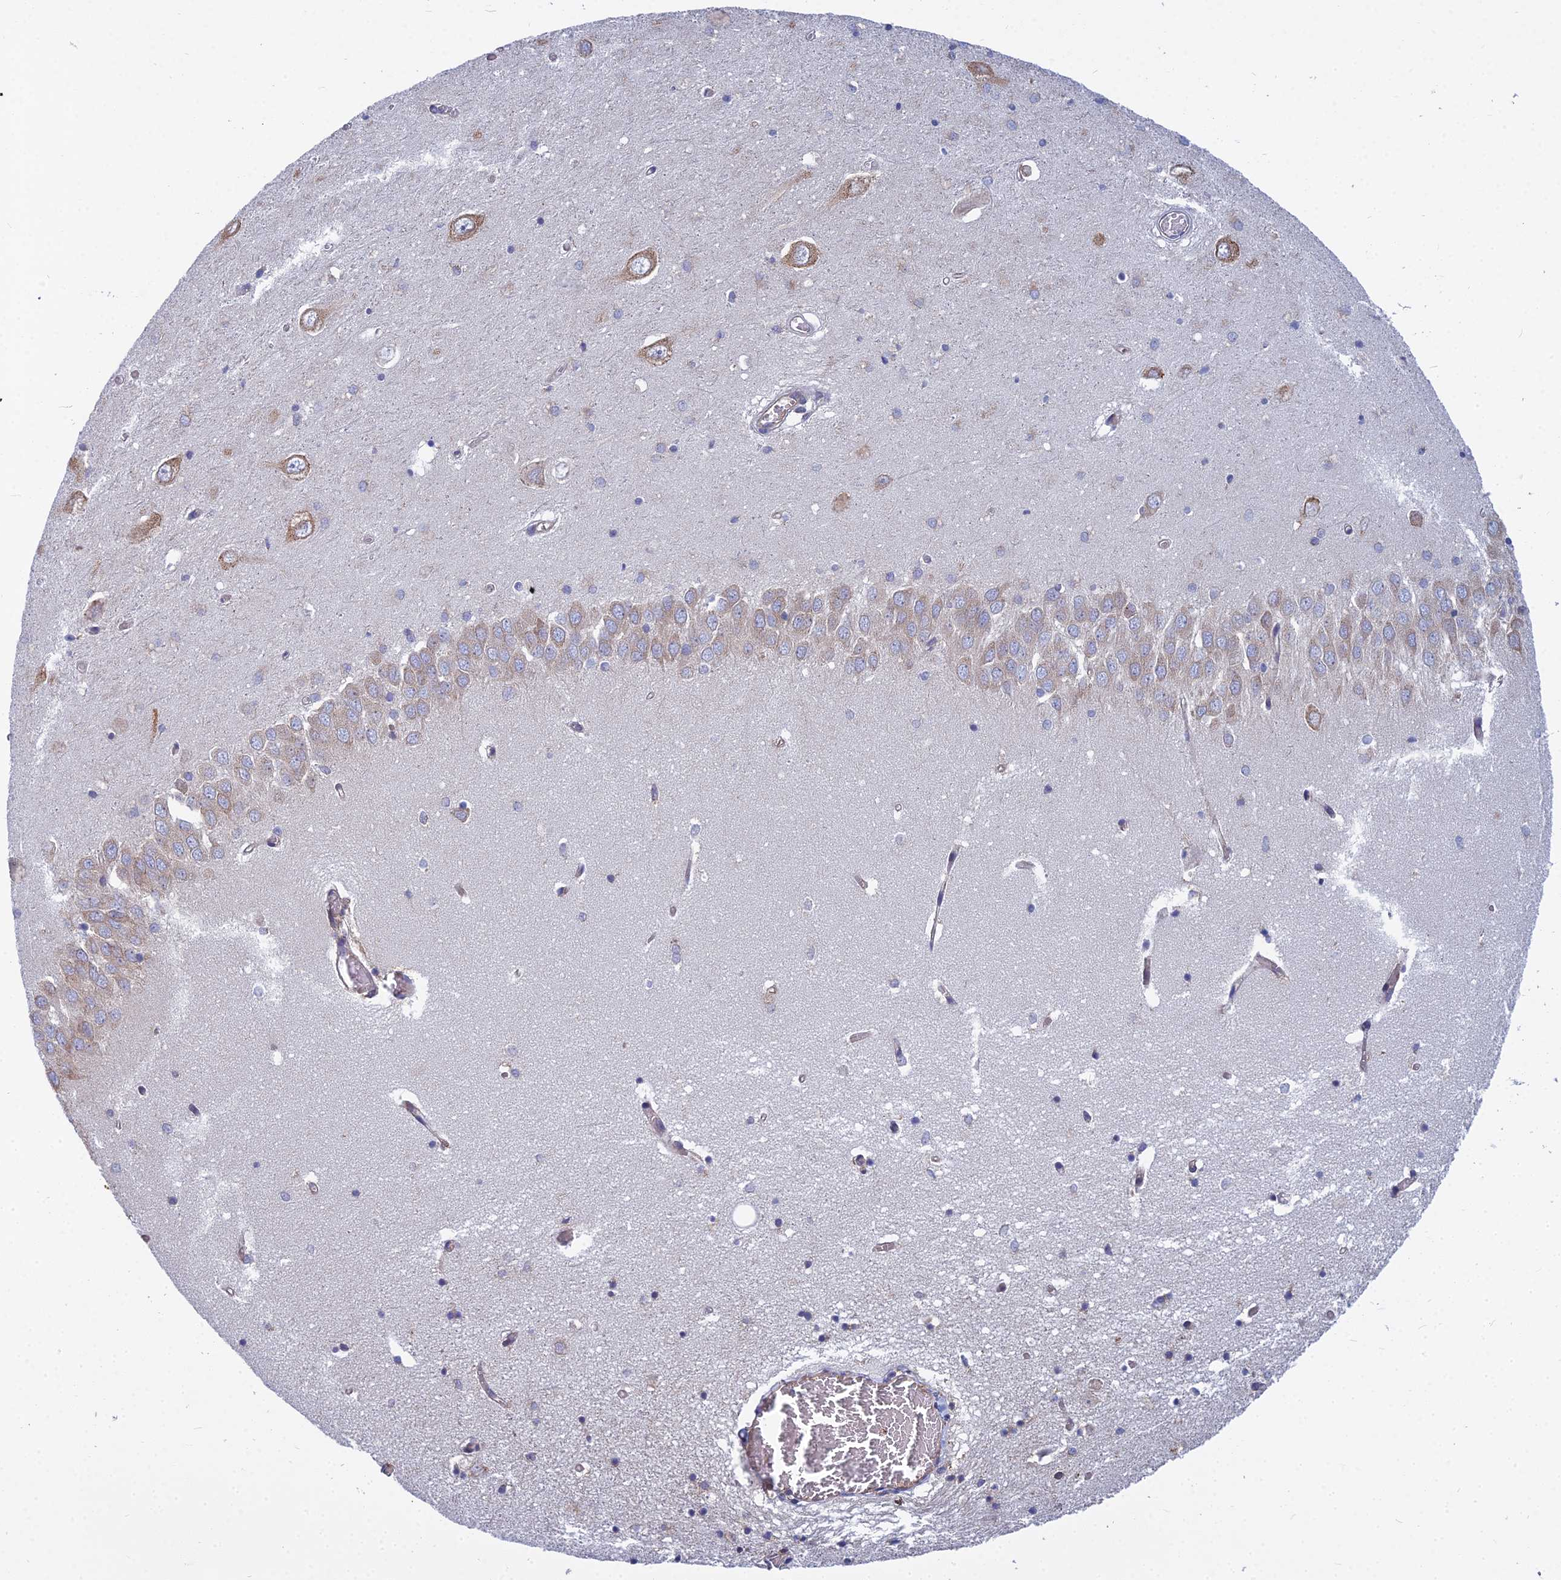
{"staining": {"intensity": "negative", "quantity": "none", "location": "none"}, "tissue": "hippocampus", "cell_type": "Glial cells", "image_type": "normal", "snomed": [{"axis": "morphology", "description": "Normal tissue, NOS"}, {"axis": "topography", "description": "Hippocampus"}], "caption": "IHC micrograph of benign hippocampus: human hippocampus stained with DAB (3,3'-diaminobenzidine) displays no significant protein staining in glial cells.", "gene": "KIAA1143", "patient": {"sex": "male", "age": 70}}